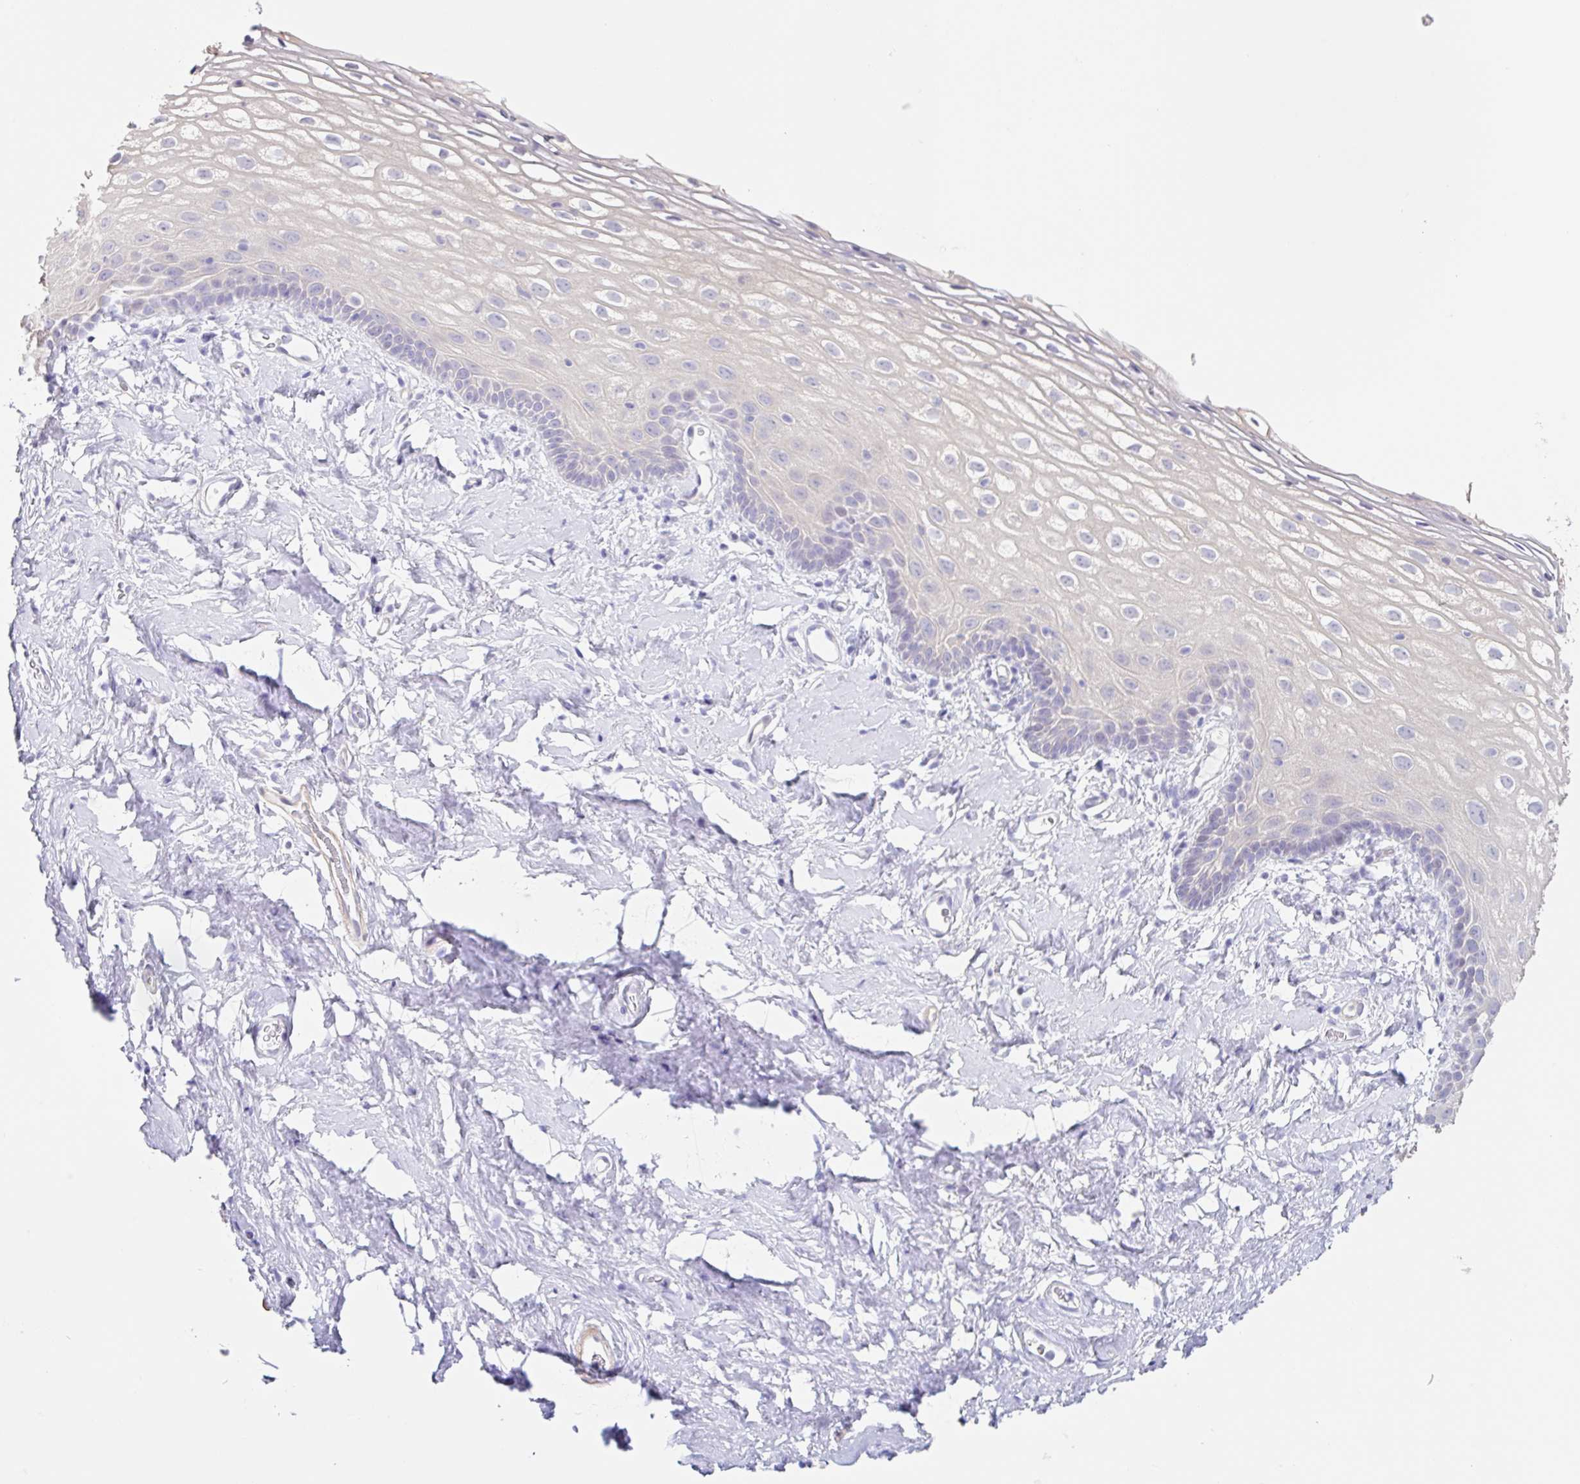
{"staining": {"intensity": "negative", "quantity": "none", "location": "none"}, "tissue": "vagina", "cell_type": "Squamous epithelial cells", "image_type": "normal", "snomed": [{"axis": "morphology", "description": "Normal tissue, NOS"}, {"axis": "morphology", "description": "Adenocarcinoma, NOS"}, {"axis": "topography", "description": "Rectum"}, {"axis": "topography", "description": "Vagina"}, {"axis": "topography", "description": "Peripheral nerve tissue"}], "caption": "DAB immunohistochemical staining of unremarkable human vagina reveals no significant expression in squamous epithelial cells.", "gene": "DCAF17", "patient": {"sex": "female", "age": 71}}